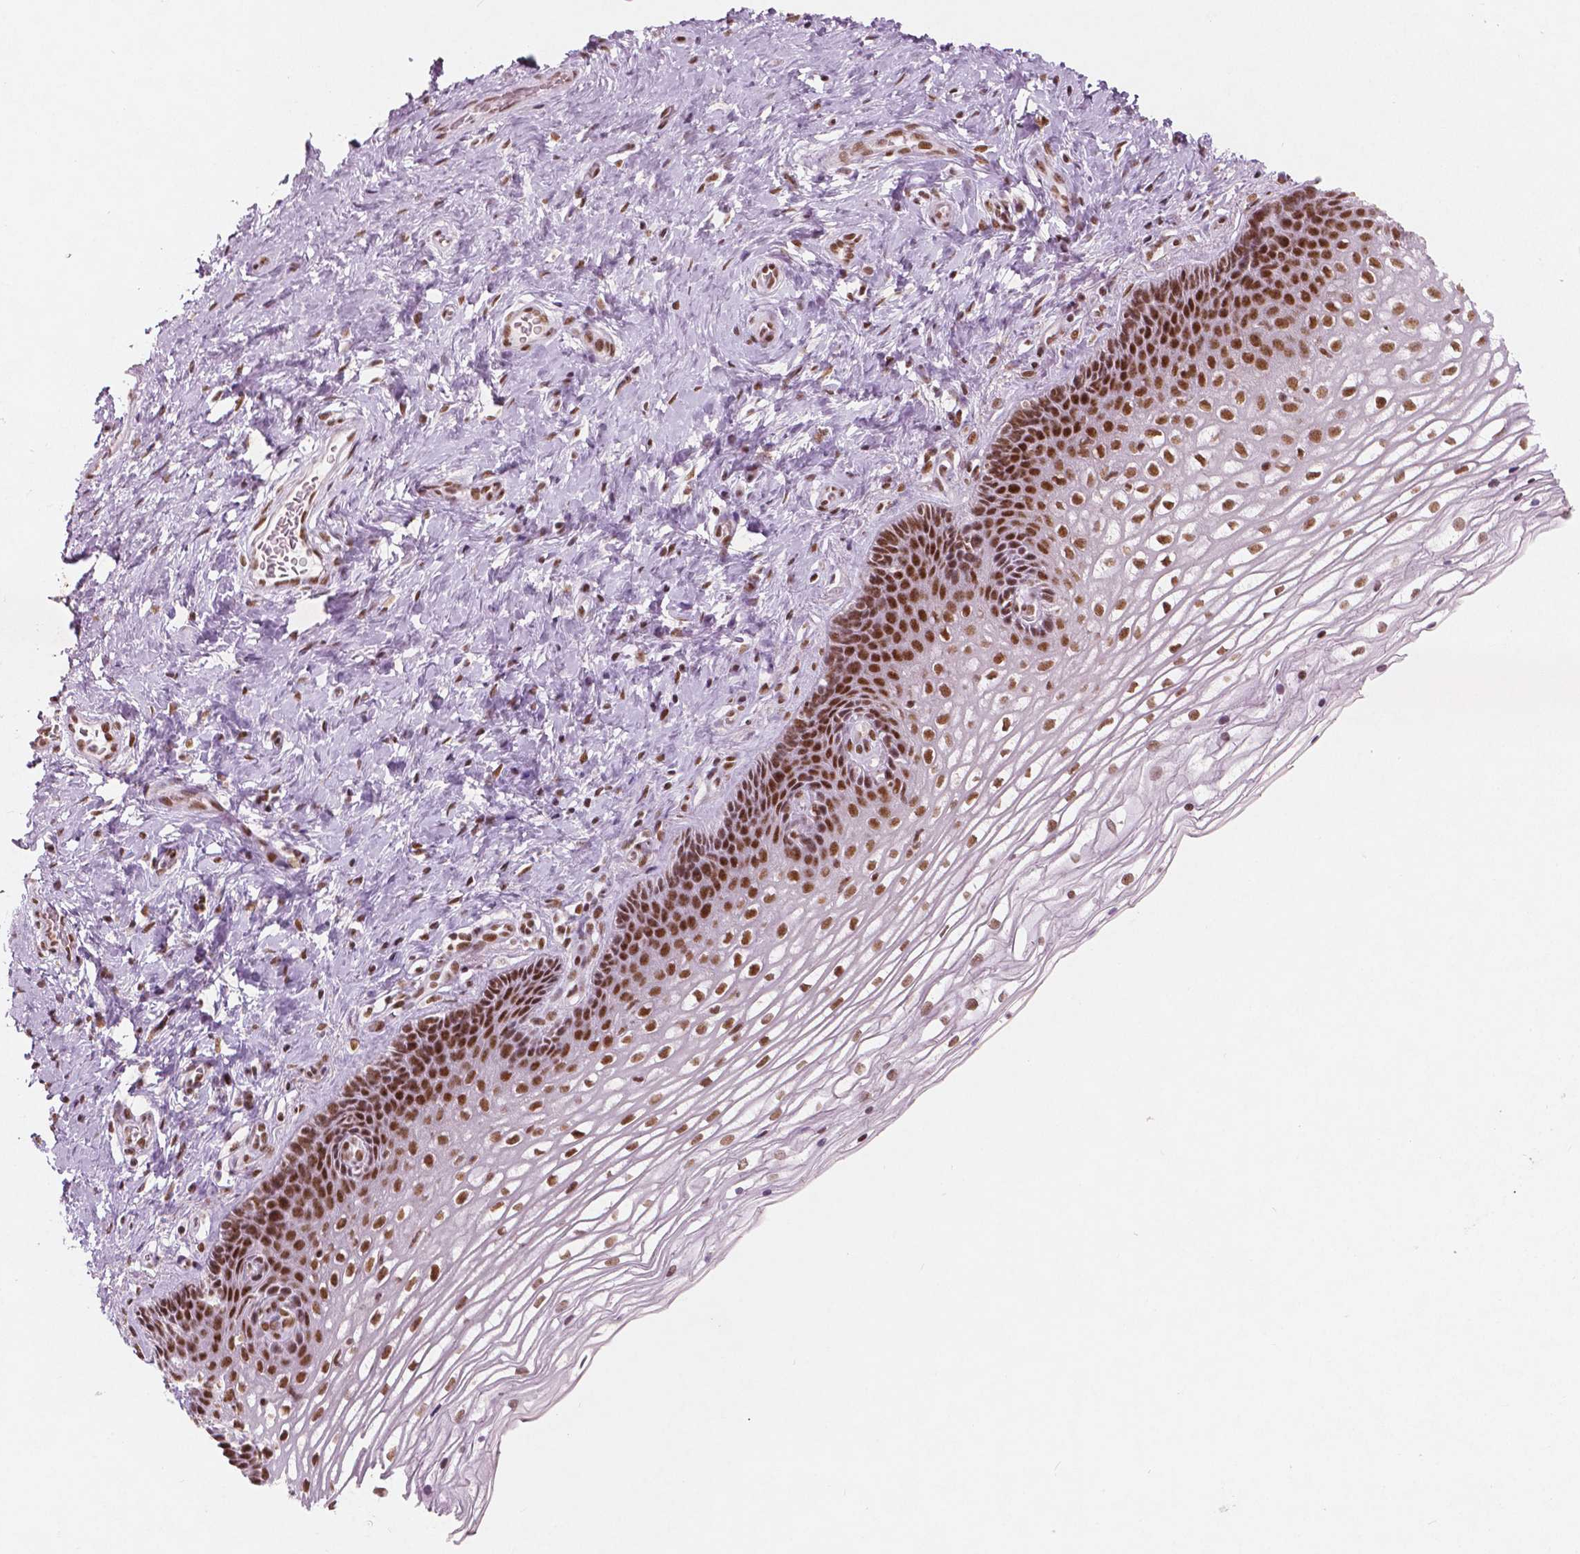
{"staining": {"intensity": "strong", "quantity": ">75%", "location": "nuclear"}, "tissue": "cervix", "cell_type": "Glandular cells", "image_type": "normal", "snomed": [{"axis": "morphology", "description": "Normal tissue, NOS"}, {"axis": "topography", "description": "Cervix"}], "caption": "This micrograph demonstrates IHC staining of benign human cervix, with high strong nuclear expression in approximately >75% of glandular cells.", "gene": "BRD4", "patient": {"sex": "female", "age": 34}}